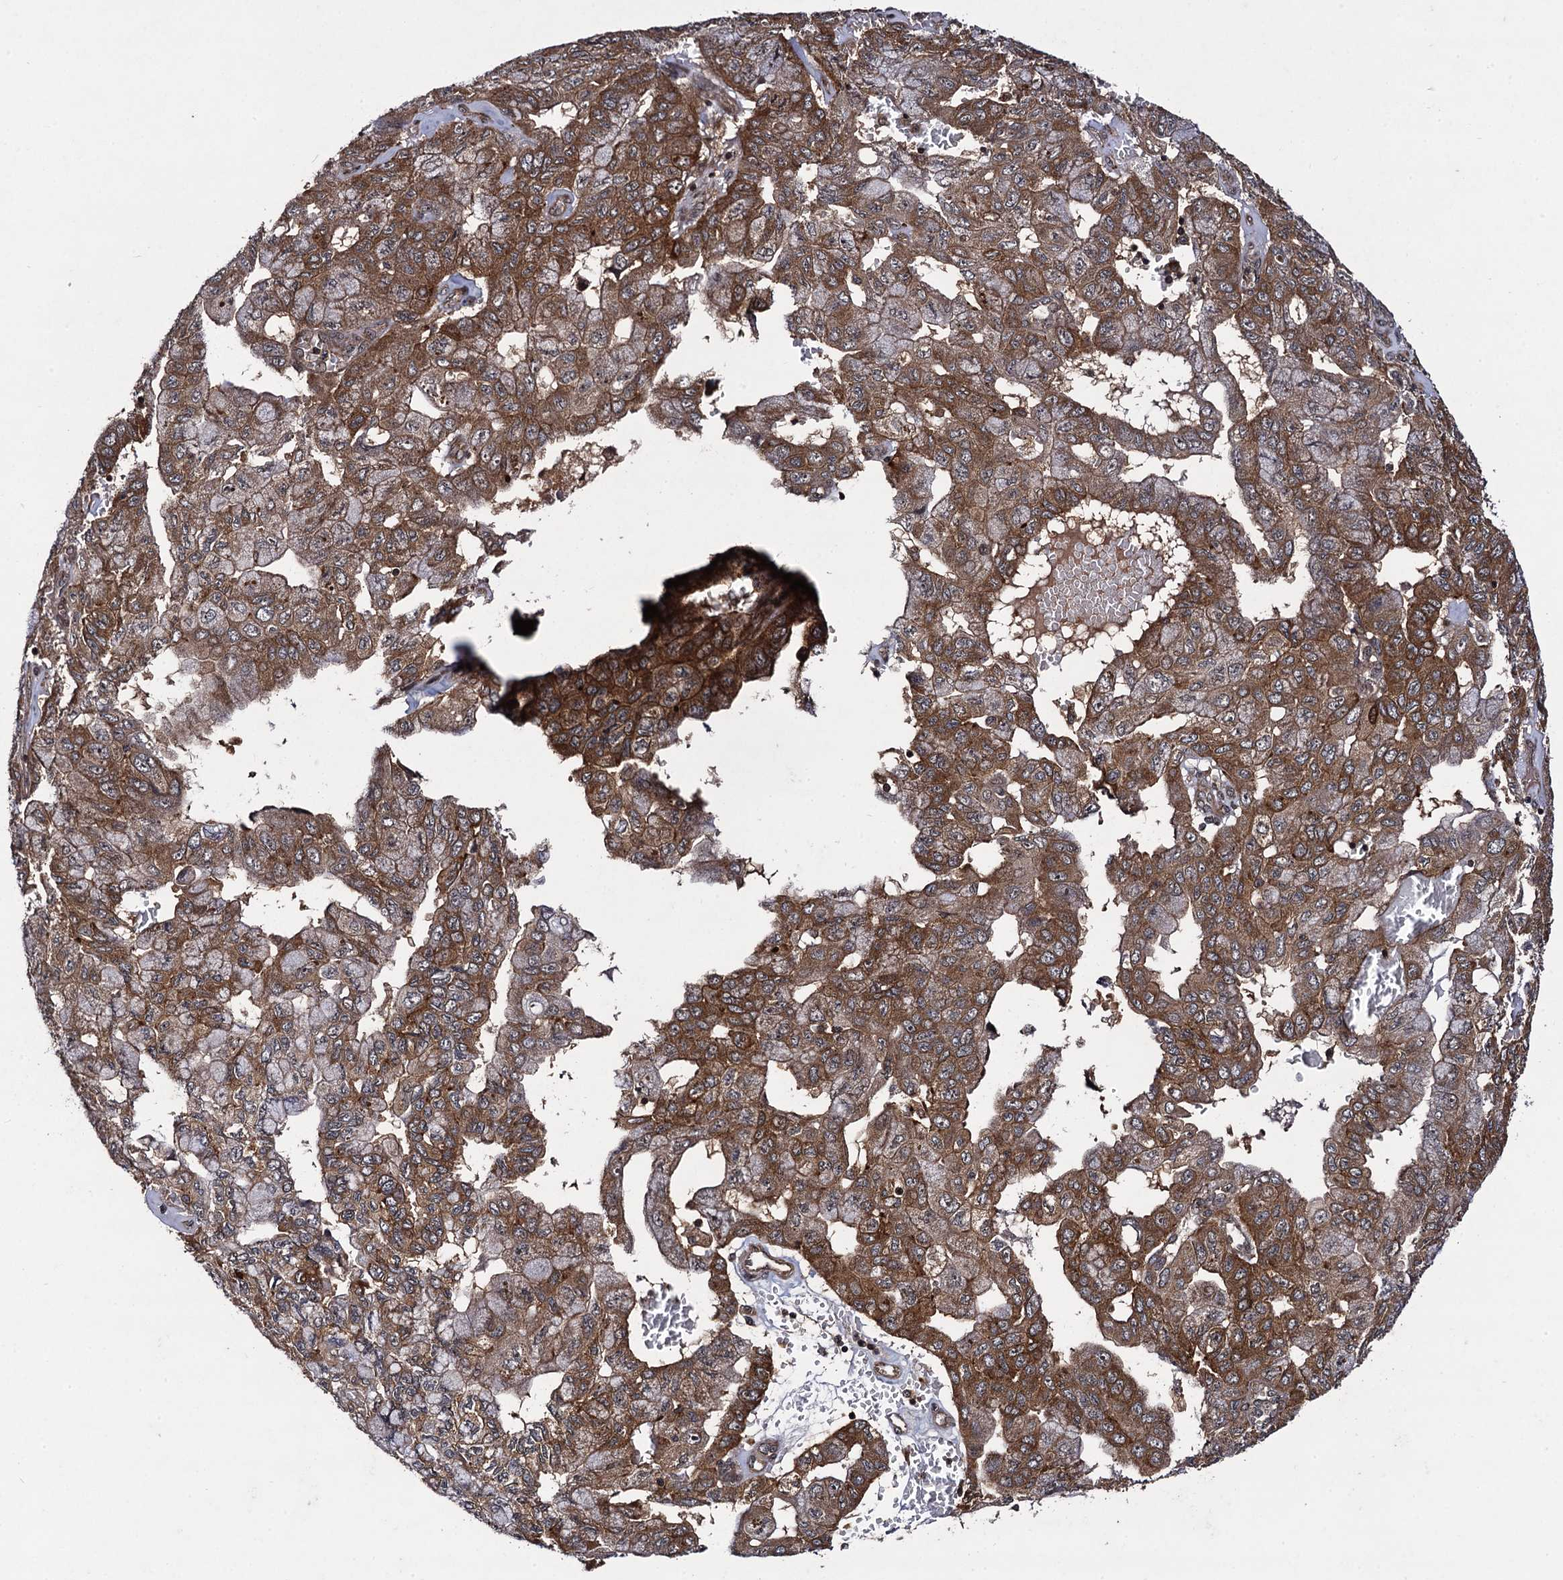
{"staining": {"intensity": "strong", "quantity": ">75%", "location": "cytoplasmic/membranous"}, "tissue": "pancreatic cancer", "cell_type": "Tumor cells", "image_type": "cancer", "snomed": [{"axis": "morphology", "description": "Adenocarcinoma, NOS"}, {"axis": "topography", "description": "Pancreas"}], "caption": "Immunohistochemistry (IHC) (DAB) staining of human adenocarcinoma (pancreatic) exhibits strong cytoplasmic/membranous protein staining in about >75% of tumor cells.", "gene": "KXD1", "patient": {"sex": "male", "age": 51}}